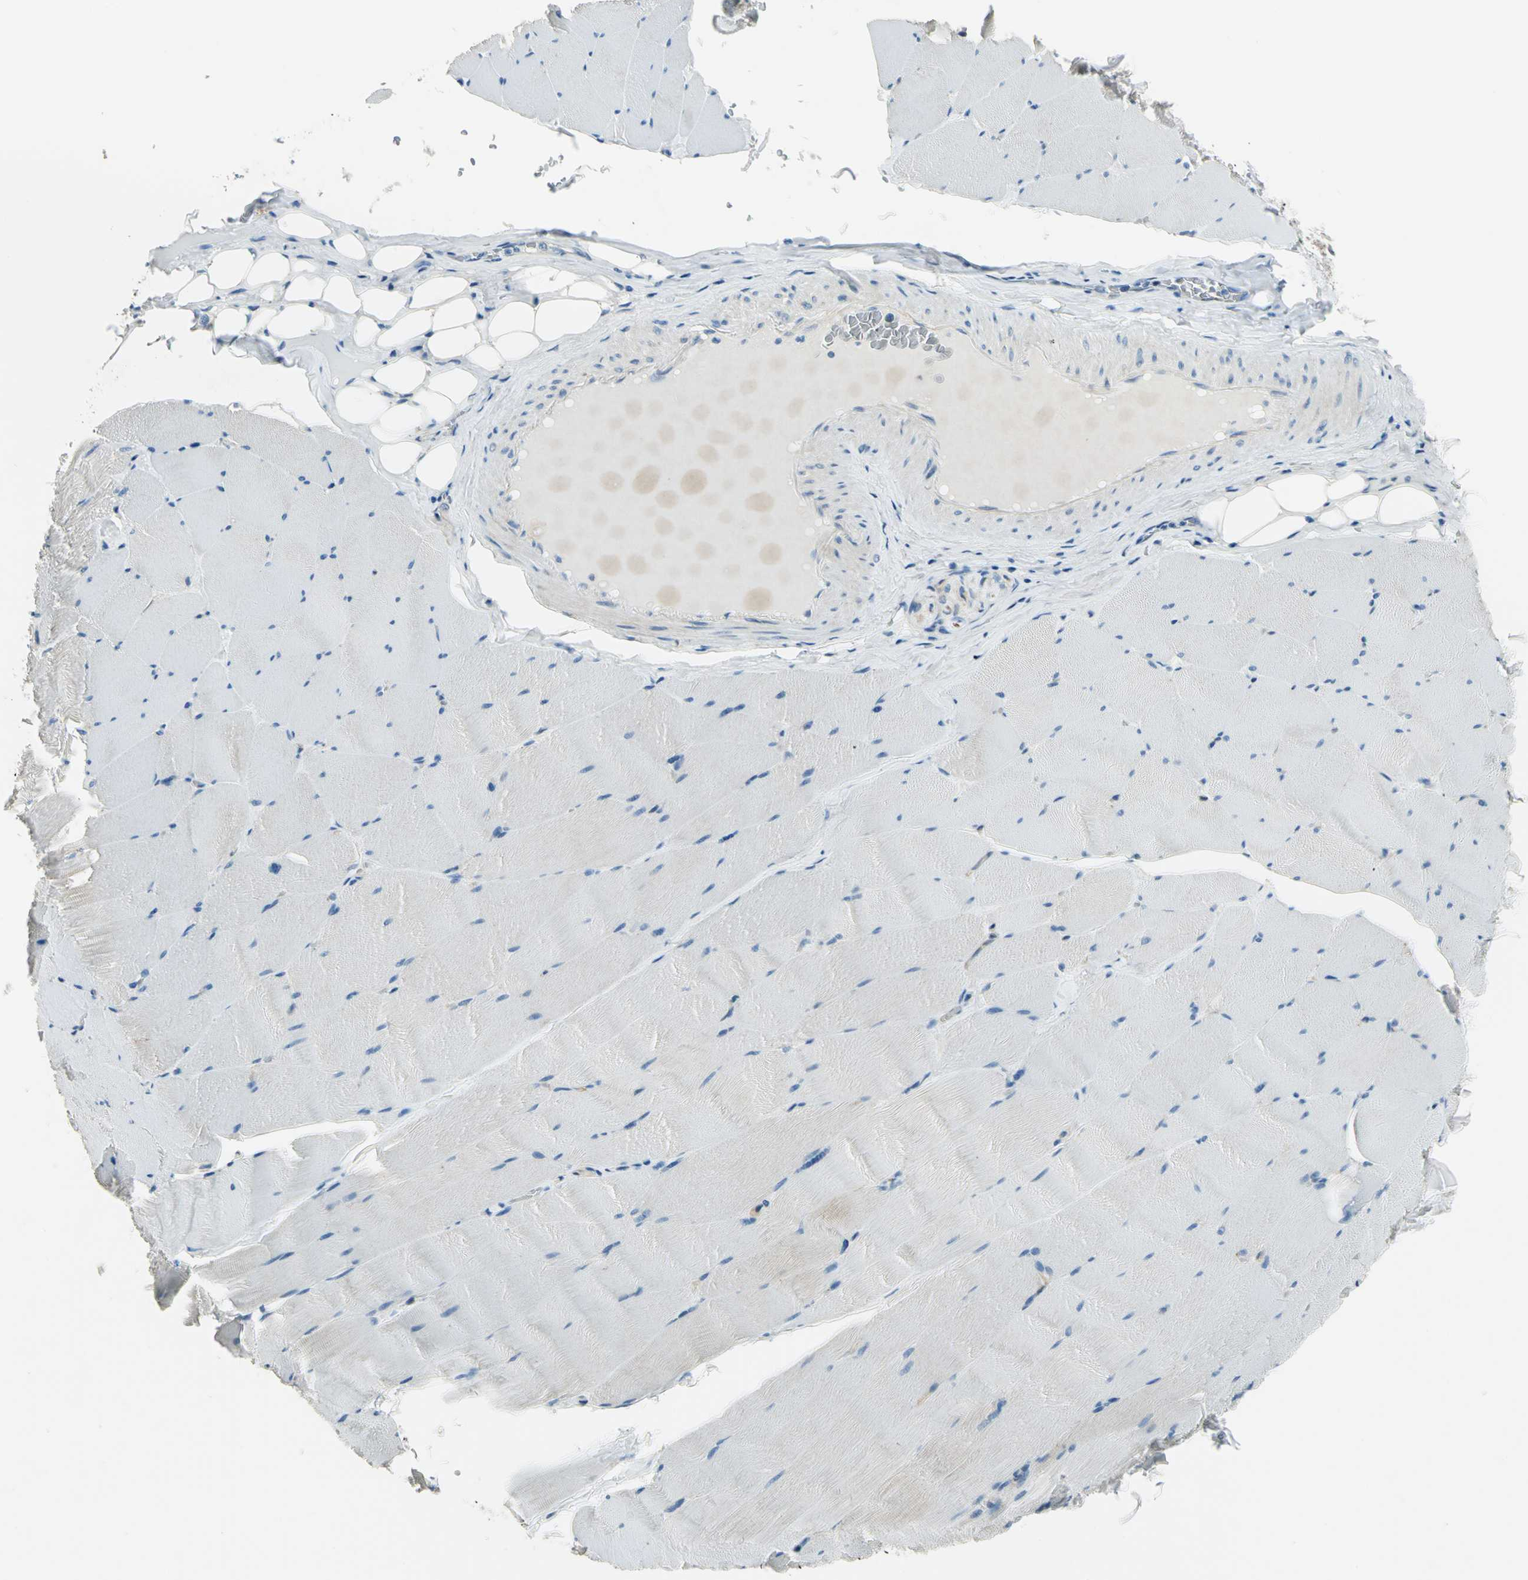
{"staining": {"intensity": "weak", "quantity": "25%-75%", "location": "cytoplasmic/membranous"}, "tissue": "skeletal muscle", "cell_type": "Myocytes", "image_type": "normal", "snomed": [{"axis": "morphology", "description": "Normal tissue, NOS"}, {"axis": "topography", "description": "Skeletal muscle"}], "caption": "IHC of normal human skeletal muscle demonstrates low levels of weak cytoplasmic/membranous staining in approximately 25%-75% of myocytes.", "gene": "CDC42EP1", "patient": {"sex": "male", "age": 62}}